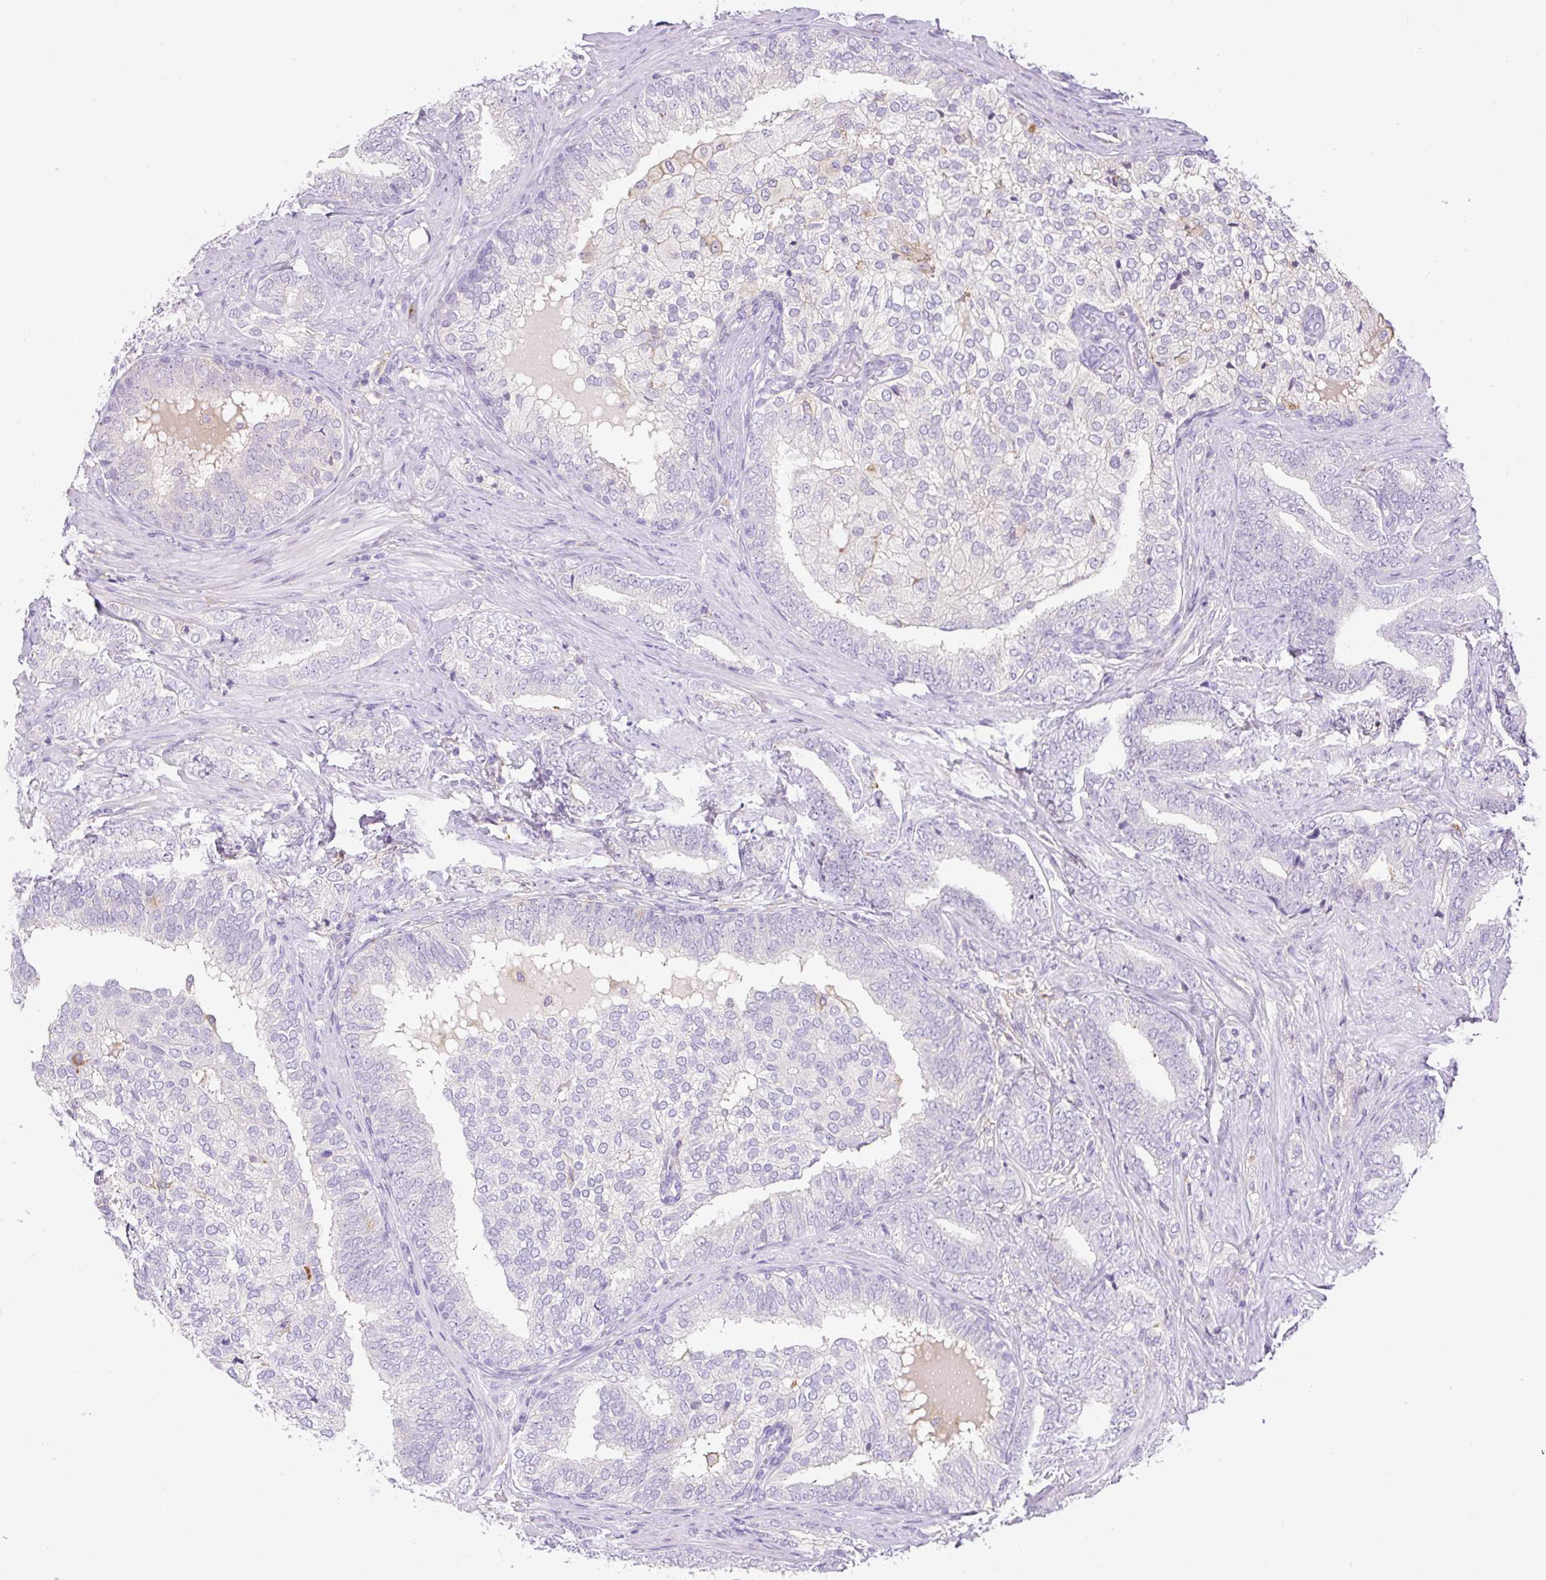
{"staining": {"intensity": "negative", "quantity": "none", "location": "none"}, "tissue": "prostate cancer", "cell_type": "Tumor cells", "image_type": "cancer", "snomed": [{"axis": "morphology", "description": "Adenocarcinoma, High grade"}, {"axis": "topography", "description": "Prostate"}], "caption": "IHC histopathology image of neoplastic tissue: prostate cancer stained with DAB reveals no significant protein expression in tumor cells.", "gene": "TDRD15", "patient": {"sex": "male", "age": 72}}